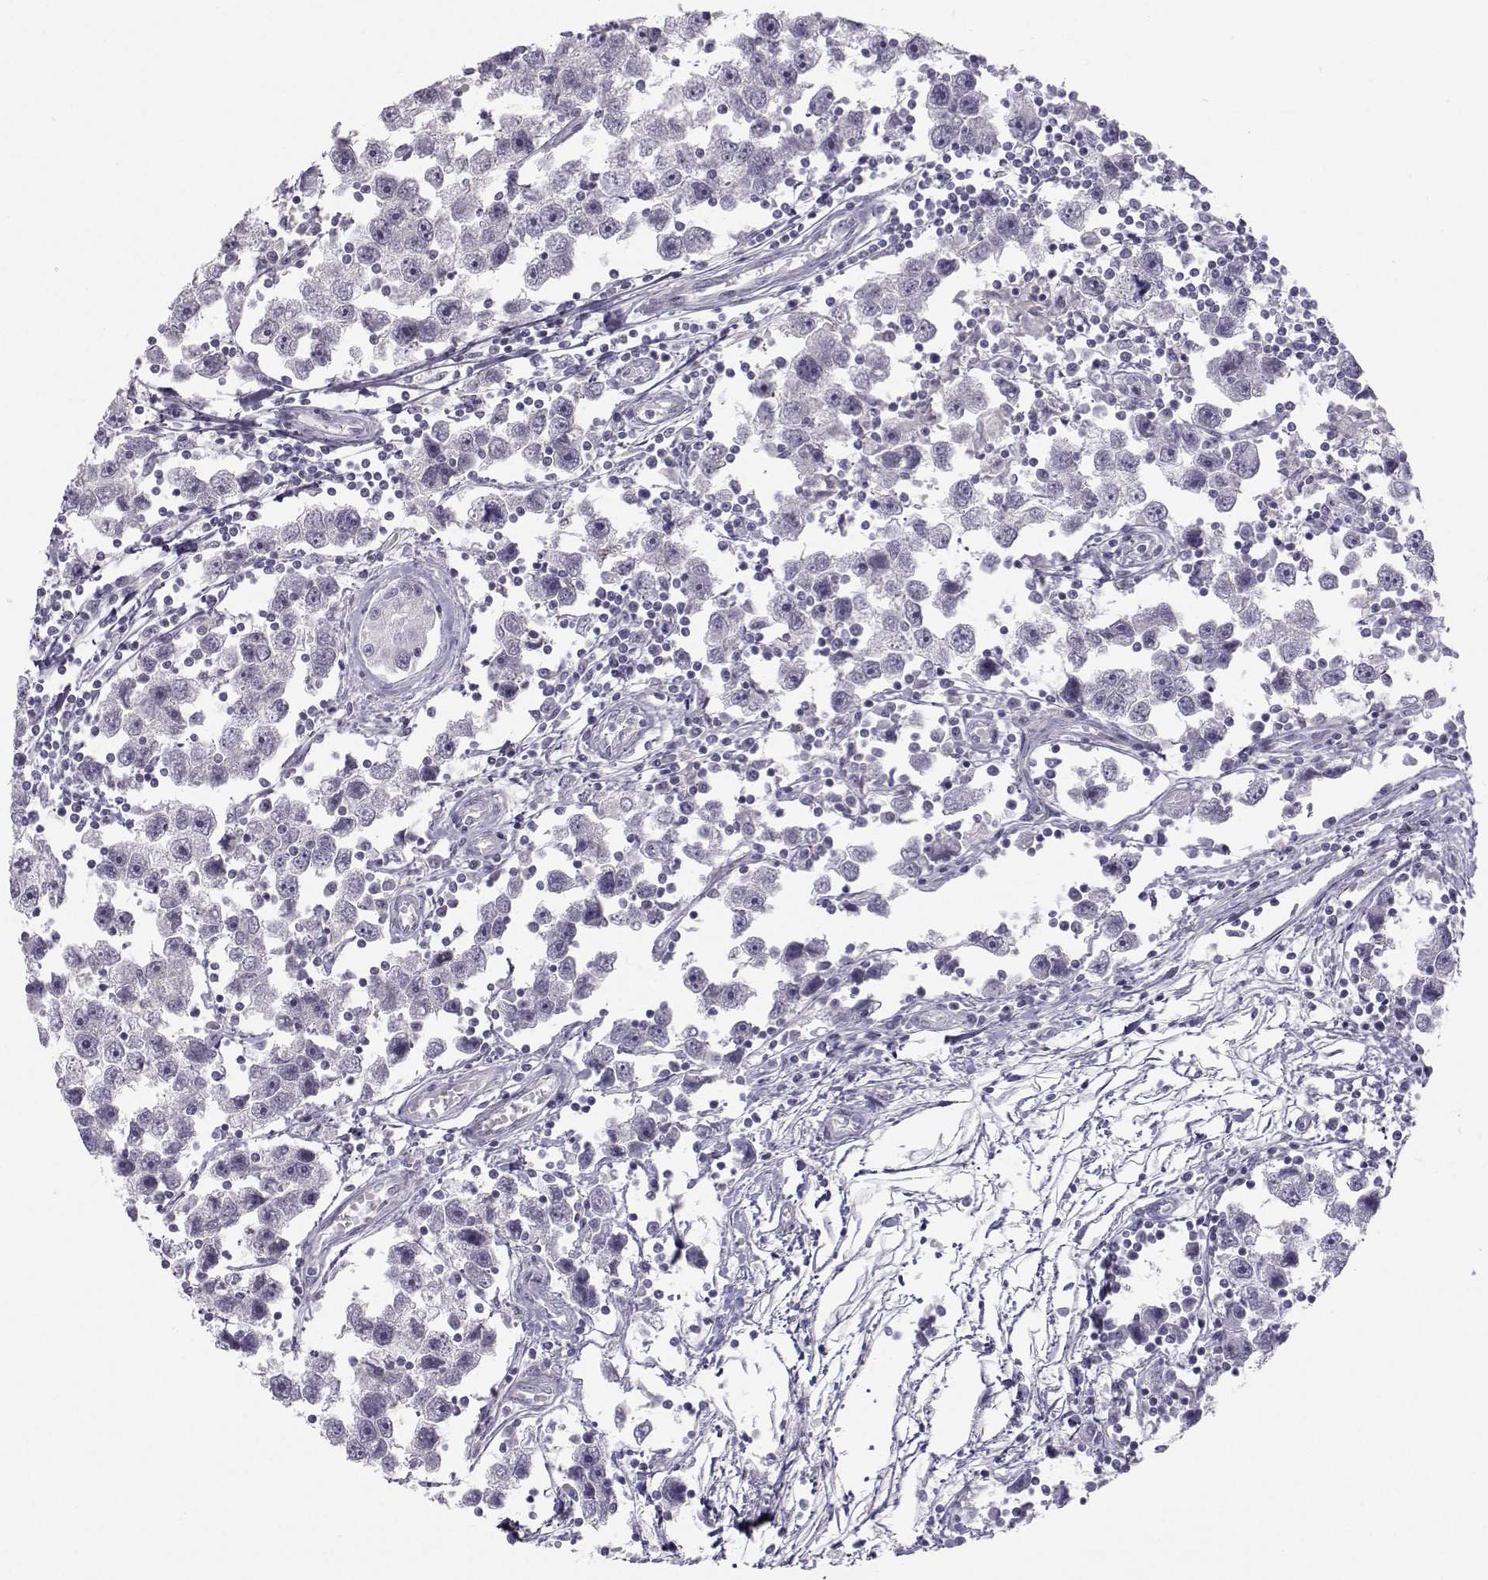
{"staining": {"intensity": "negative", "quantity": "none", "location": "none"}, "tissue": "testis cancer", "cell_type": "Tumor cells", "image_type": "cancer", "snomed": [{"axis": "morphology", "description": "Seminoma, NOS"}, {"axis": "topography", "description": "Testis"}], "caption": "This image is of testis cancer stained with immunohistochemistry to label a protein in brown with the nuclei are counter-stained blue. There is no expression in tumor cells. Nuclei are stained in blue.", "gene": "MROH7", "patient": {"sex": "male", "age": 30}}